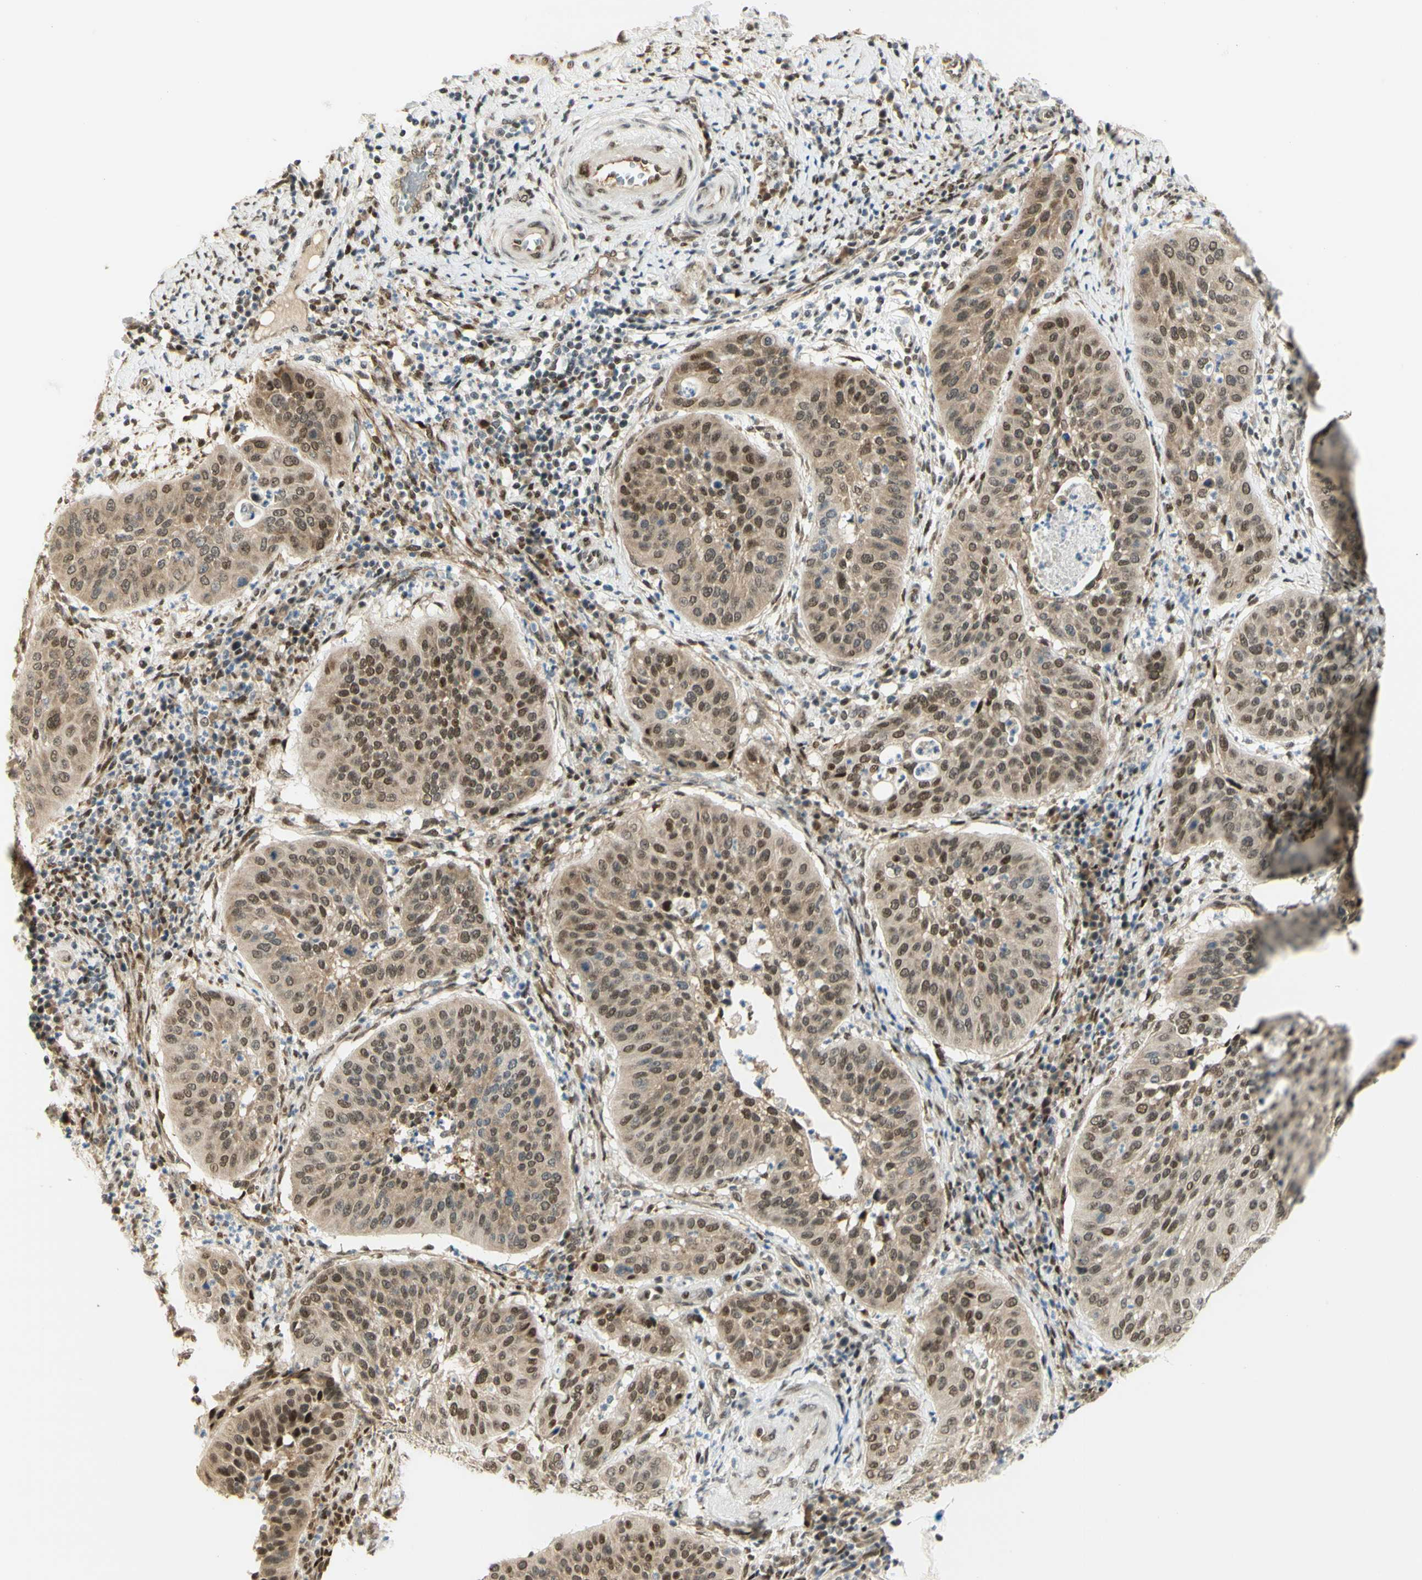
{"staining": {"intensity": "moderate", "quantity": ">75%", "location": "cytoplasmic/membranous,nuclear"}, "tissue": "cervical cancer", "cell_type": "Tumor cells", "image_type": "cancer", "snomed": [{"axis": "morphology", "description": "Normal tissue, NOS"}, {"axis": "morphology", "description": "Squamous cell carcinoma, NOS"}, {"axis": "topography", "description": "Cervix"}], "caption": "Tumor cells reveal medium levels of moderate cytoplasmic/membranous and nuclear staining in about >75% of cells in human cervical cancer. Nuclei are stained in blue.", "gene": "DDX1", "patient": {"sex": "female", "age": 39}}